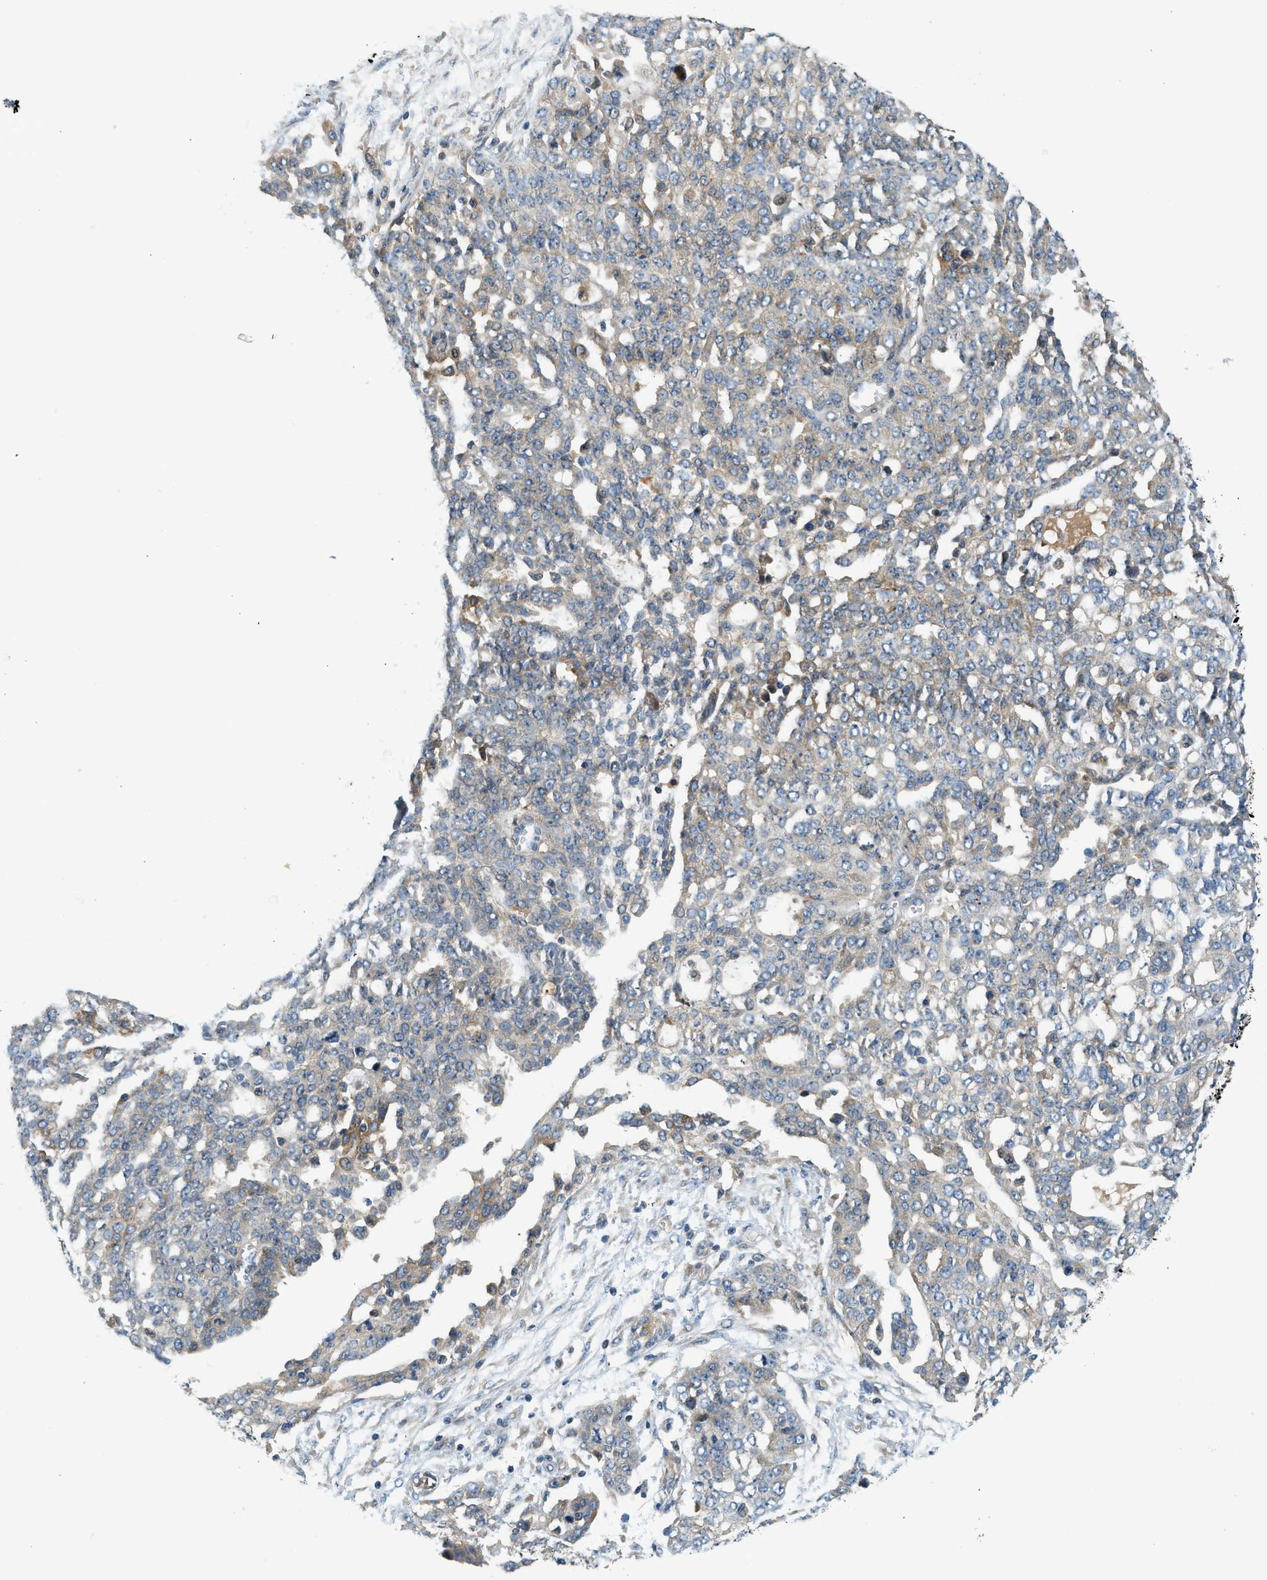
{"staining": {"intensity": "weak", "quantity": "<25%", "location": "cytoplasmic/membranous"}, "tissue": "ovarian cancer", "cell_type": "Tumor cells", "image_type": "cancer", "snomed": [{"axis": "morphology", "description": "Cystadenocarcinoma, serous, NOS"}, {"axis": "topography", "description": "Soft tissue"}, {"axis": "topography", "description": "Ovary"}], "caption": "DAB (3,3'-diaminobenzidine) immunohistochemical staining of human ovarian cancer shows no significant expression in tumor cells. (Stains: DAB (3,3'-diaminobenzidine) immunohistochemistry (IHC) with hematoxylin counter stain, Microscopy: brightfield microscopy at high magnification).", "gene": "KCNK1", "patient": {"sex": "female", "age": 57}}